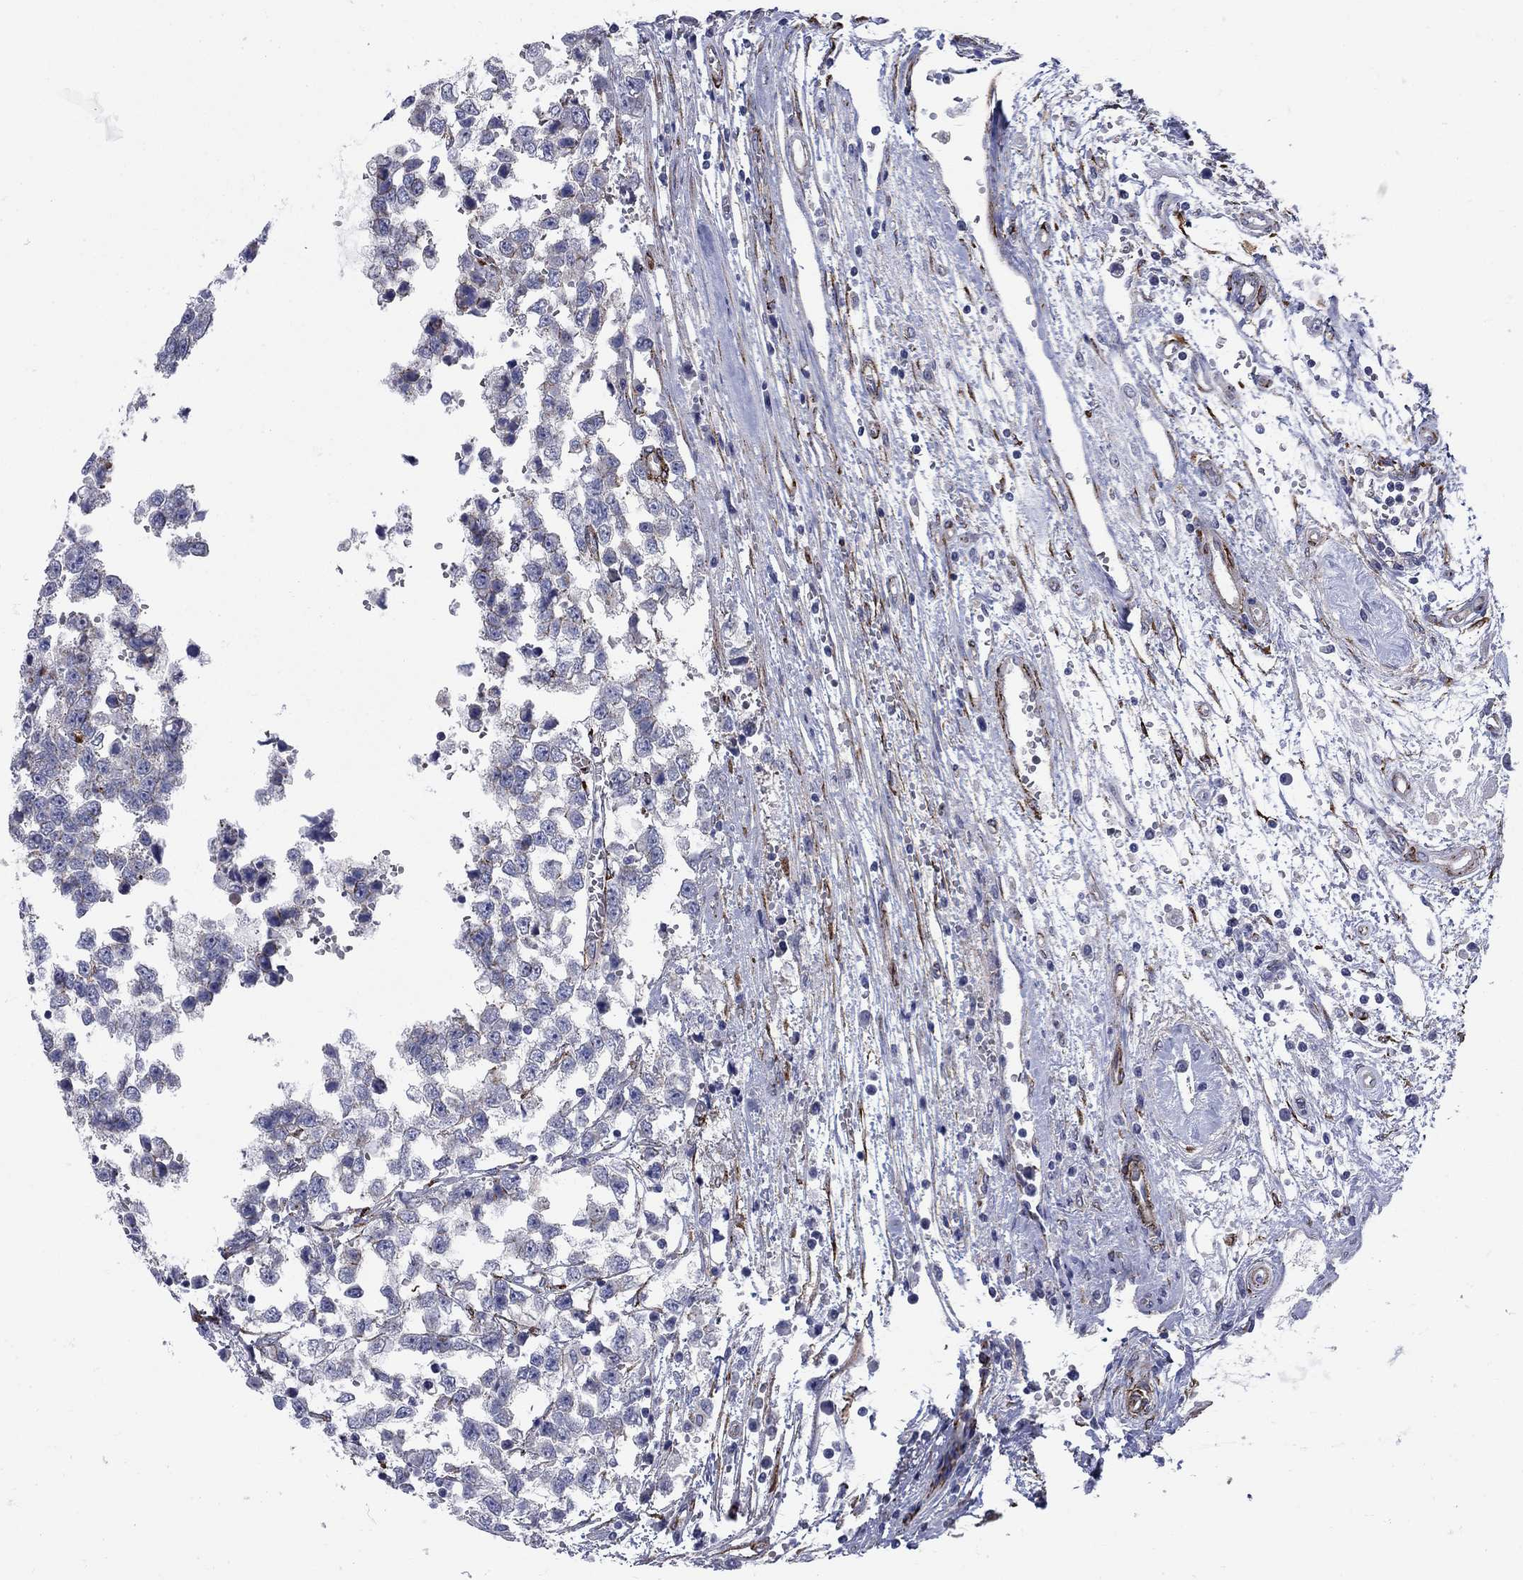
{"staining": {"intensity": "negative", "quantity": "none", "location": "none"}, "tissue": "testis cancer", "cell_type": "Tumor cells", "image_type": "cancer", "snomed": [{"axis": "morphology", "description": "Normal tissue, NOS"}, {"axis": "morphology", "description": "Seminoma, NOS"}, {"axis": "topography", "description": "Testis"}, {"axis": "topography", "description": "Epididymis"}], "caption": "This is an IHC image of human testis cancer (seminoma). There is no positivity in tumor cells.", "gene": "SEPTIN8", "patient": {"sex": "male", "age": 34}}